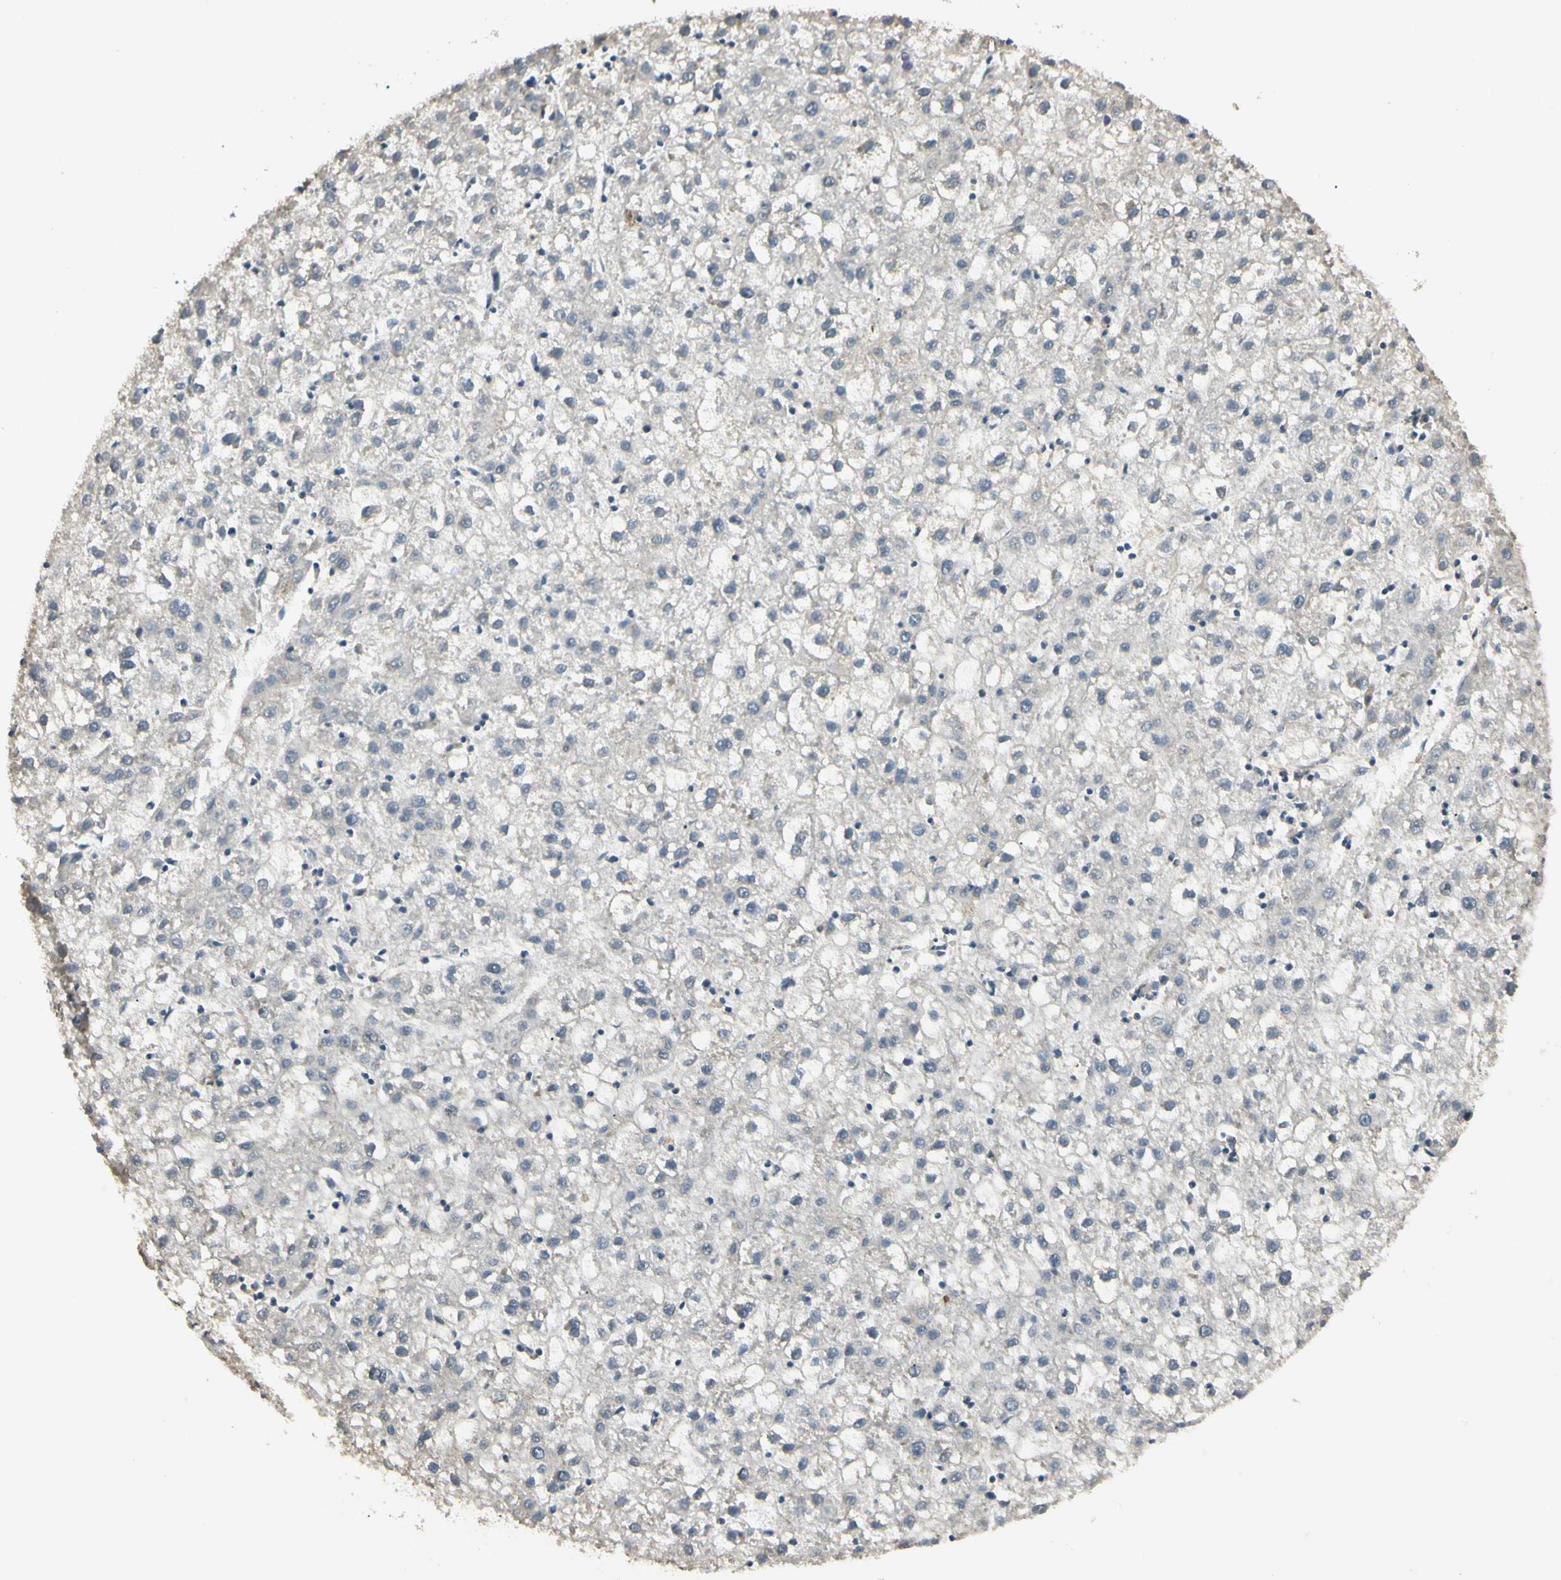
{"staining": {"intensity": "negative", "quantity": "none", "location": "none"}, "tissue": "liver cancer", "cell_type": "Tumor cells", "image_type": "cancer", "snomed": [{"axis": "morphology", "description": "Carcinoma, Hepatocellular, NOS"}, {"axis": "topography", "description": "Liver"}], "caption": "Immunohistochemistry of human hepatocellular carcinoma (liver) exhibits no staining in tumor cells.", "gene": "SGCA", "patient": {"sex": "male", "age": 72}}